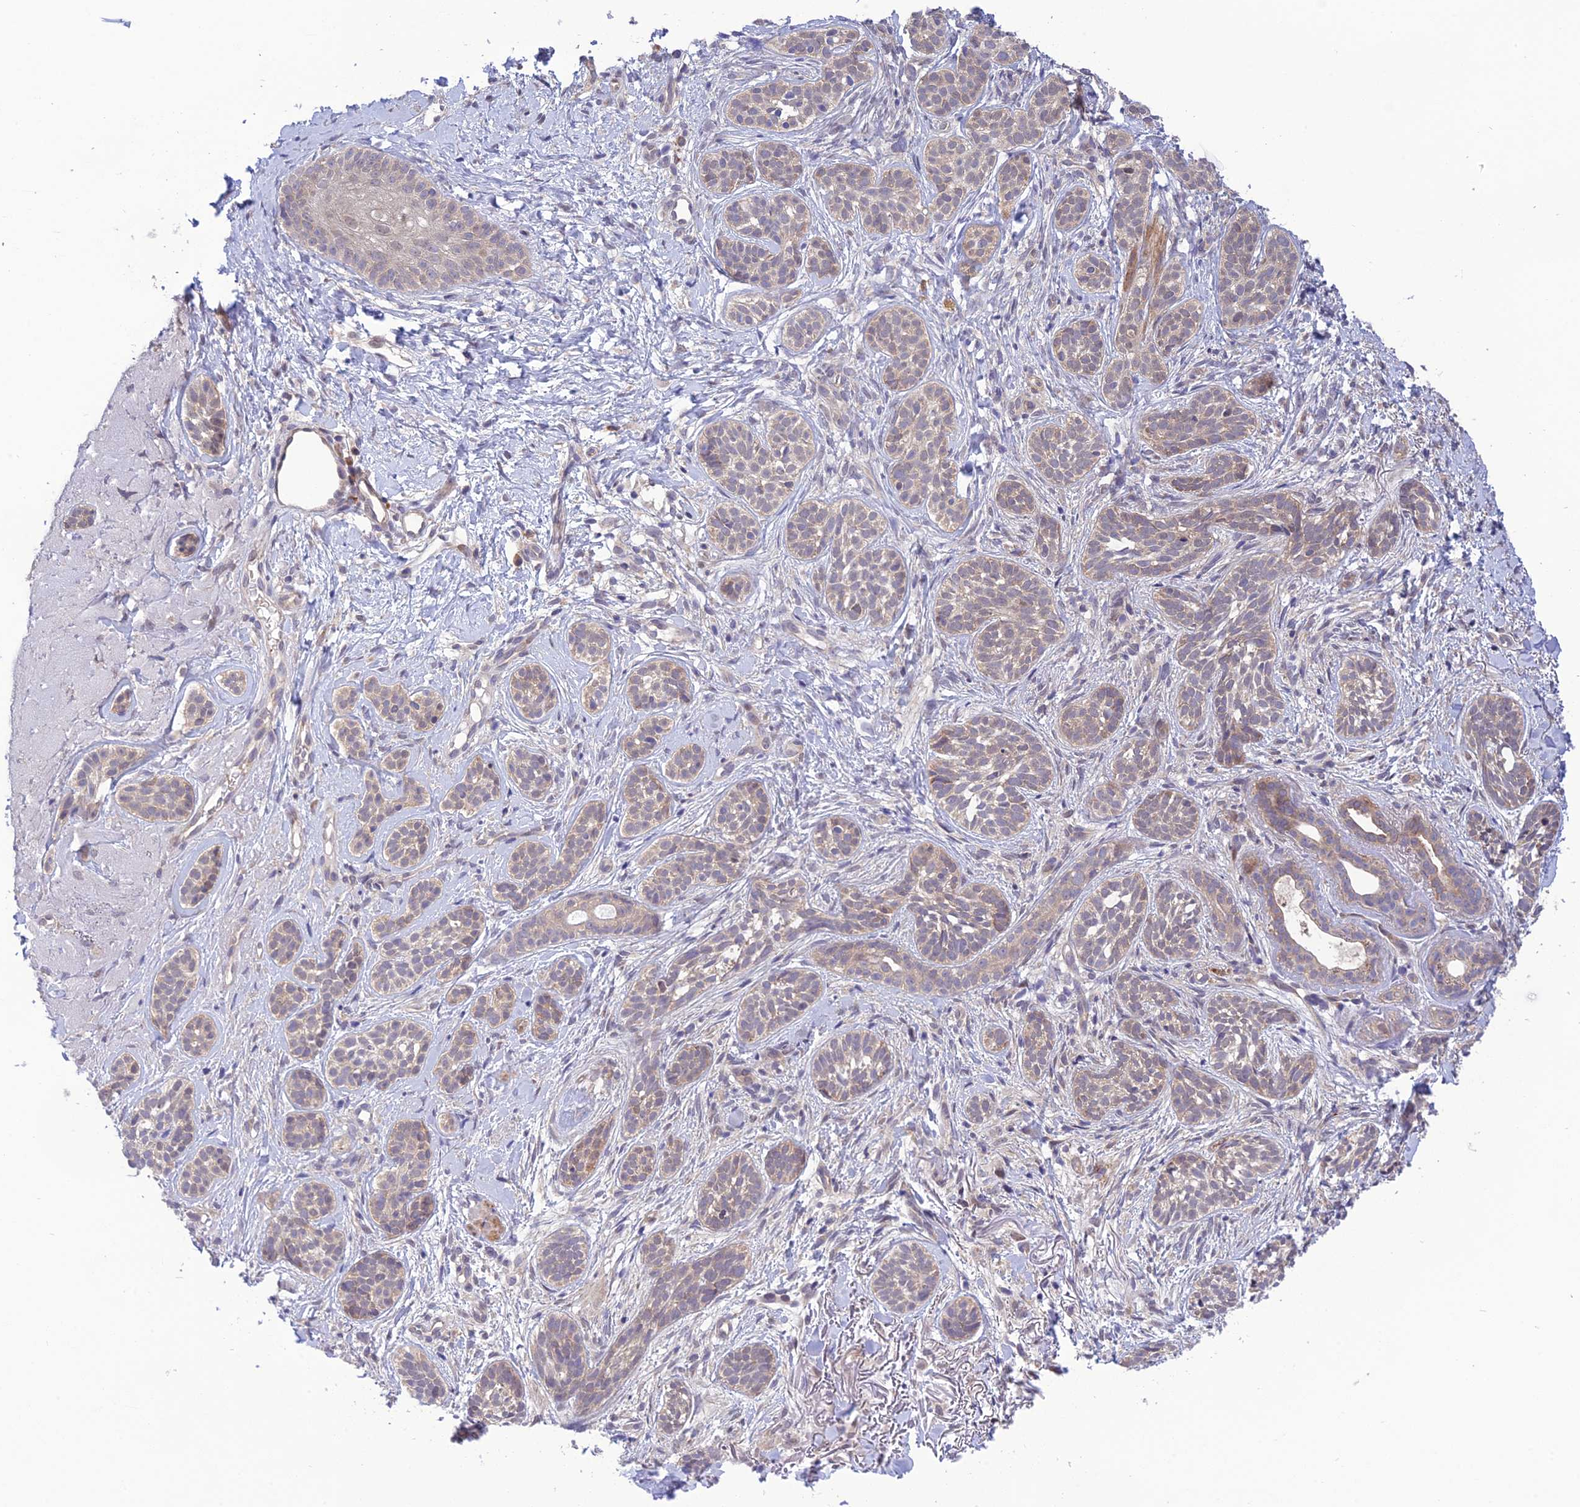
{"staining": {"intensity": "moderate", "quantity": "<25%", "location": "cytoplasmic/membranous"}, "tissue": "skin cancer", "cell_type": "Tumor cells", "image_type": "cancer", "snomed": [{"axis": "morphology", "description": "Basal cell carcinoma"}, {"axis": "topography", "description": "Skin"}], "caption": "A high-resolution histopathology image shows IHC staining of basal cell carcinoma (skin), which displays moderate cytoplasmic/membranous staining in approximately <25% of tumor cells.", "gene": "UROS", "patient": {"sex": "male", "age": 71}}